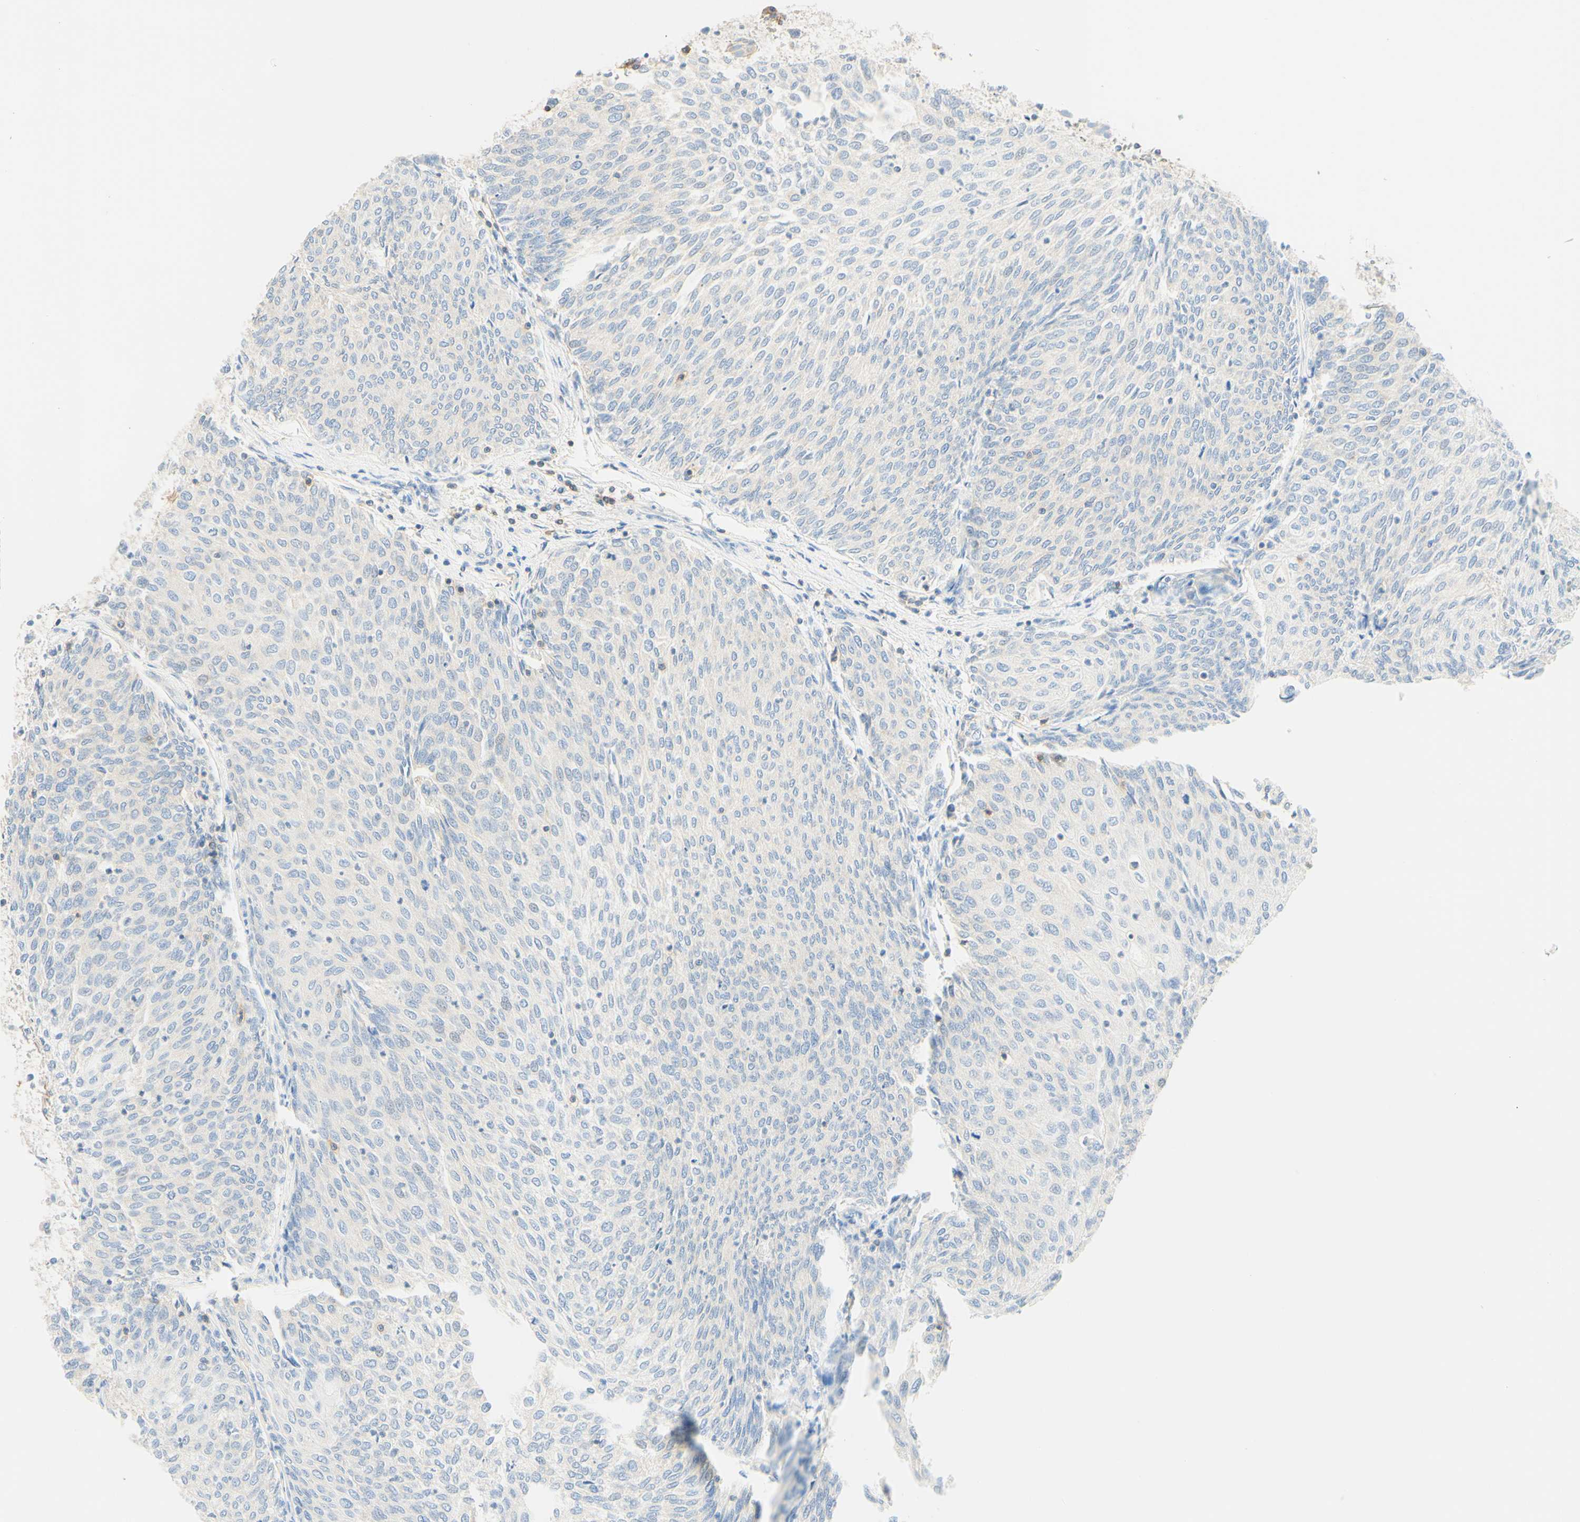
{"staining": {"intensity": "negative", "quantity": "none", "location": "none"}, "tissue": "urothelial cancer", "cell_type": "Tumor cells", "image_type": "cancer", "snomed": [{"axis": "morphology", "description": "Urothelial carcinoma, Low grade"}, {"axis": "topography", "description": "Urinary bladder"}], "caption": "The immunohistochemistry (IHC) photomicrograph has no significant expression in tumor cells of urothelial carcinoma (low-grade) tissue. Brightfield microscopy of IHC stained with DAB (brown) and hematoxylin (blue), captured at high magnification.", "gene": "LAT", "patient": {"sex": "female", "age": 79}}